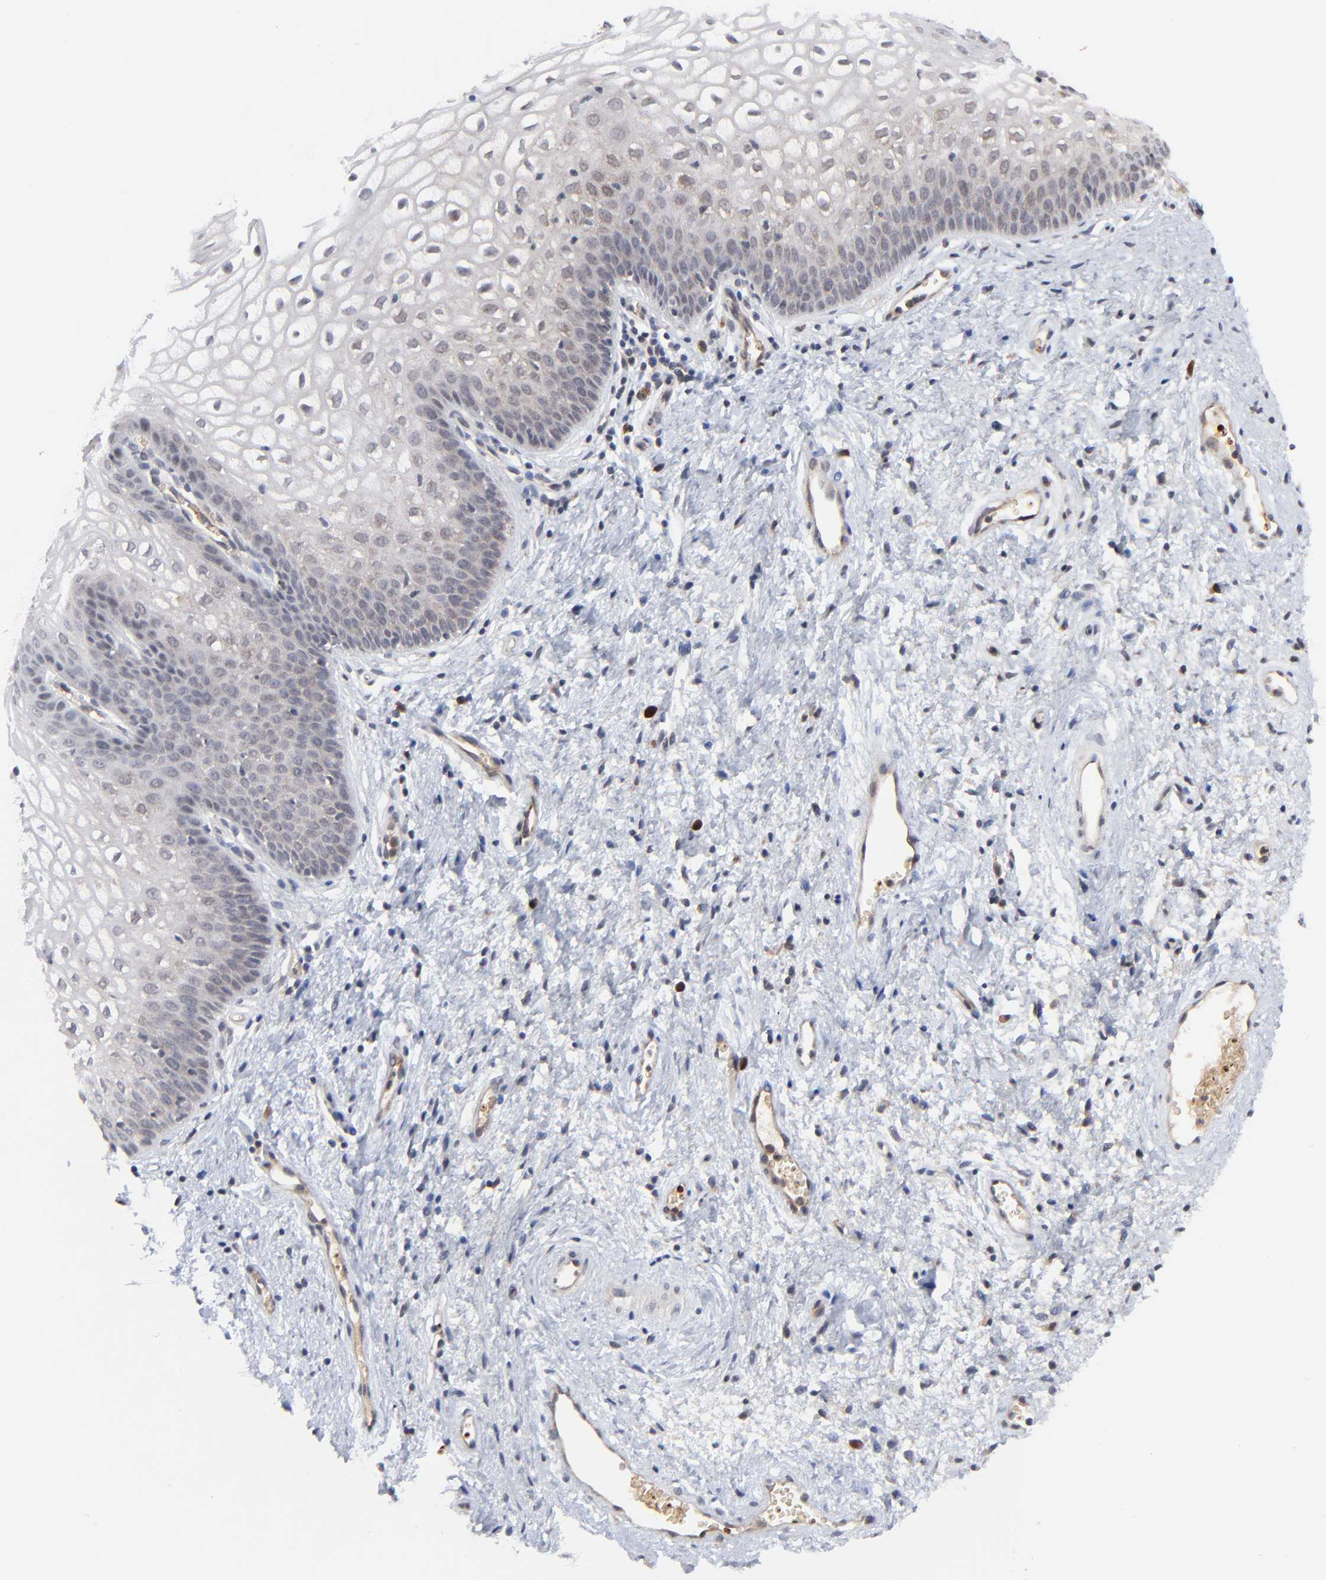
{"staining": {"intensity": "weak", "quantity": "<25%", "location": "cytoplasmic/membranous"}, "tissue": "vagina", "cell_type": "Squamous epithelial cells", "image_type": "normal", "snomed": [{"axis": "morphology", "description": "Normal tissue, NOS"}, {"axis": "topography", "description": "Vagina"}], "caption": "This is an immunohistochemistry (IHC) micrograph of normal vagina. There is no expression in squamous epithelial cells.", "gene": "CASP10", "patient": {"sex": "female", "age": 34}}